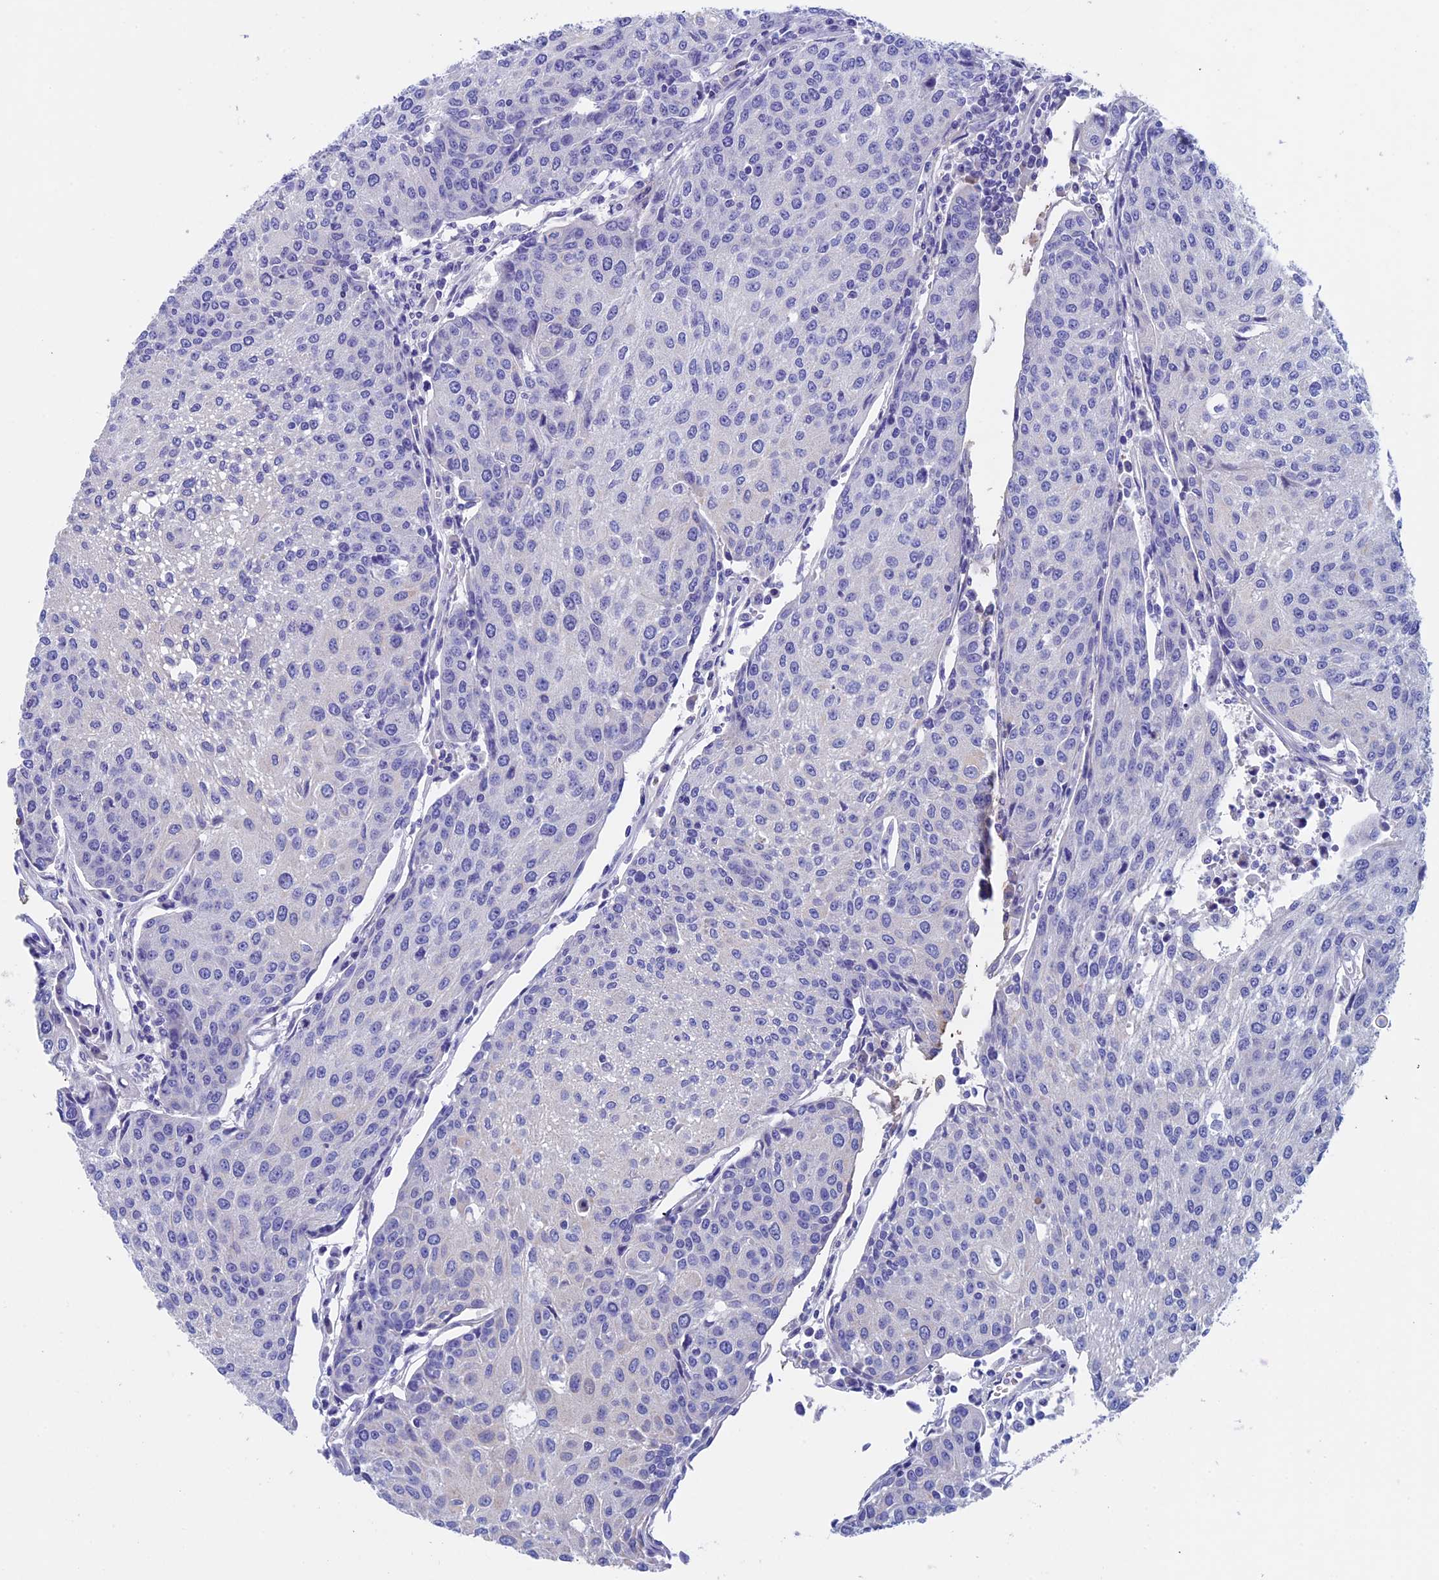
{"staining": {"intensity": "negative", "quantity": "none", "location": "none"}, "tissue": "urothelial cancer", "cell_type": "Tumor cells", "image_type": "cancer", "snomed": [{"axis": "morphology", "description": "Urothelial carcinoma, High grade"}, {"axis": "topography", "description": "Urinary bladder"}], "caption": "A photomicrograph of human urothelial cancer is negative for staining in tumor cells.", "gene": "ADH7", "patient": {"sex": "female", "age": 85}}